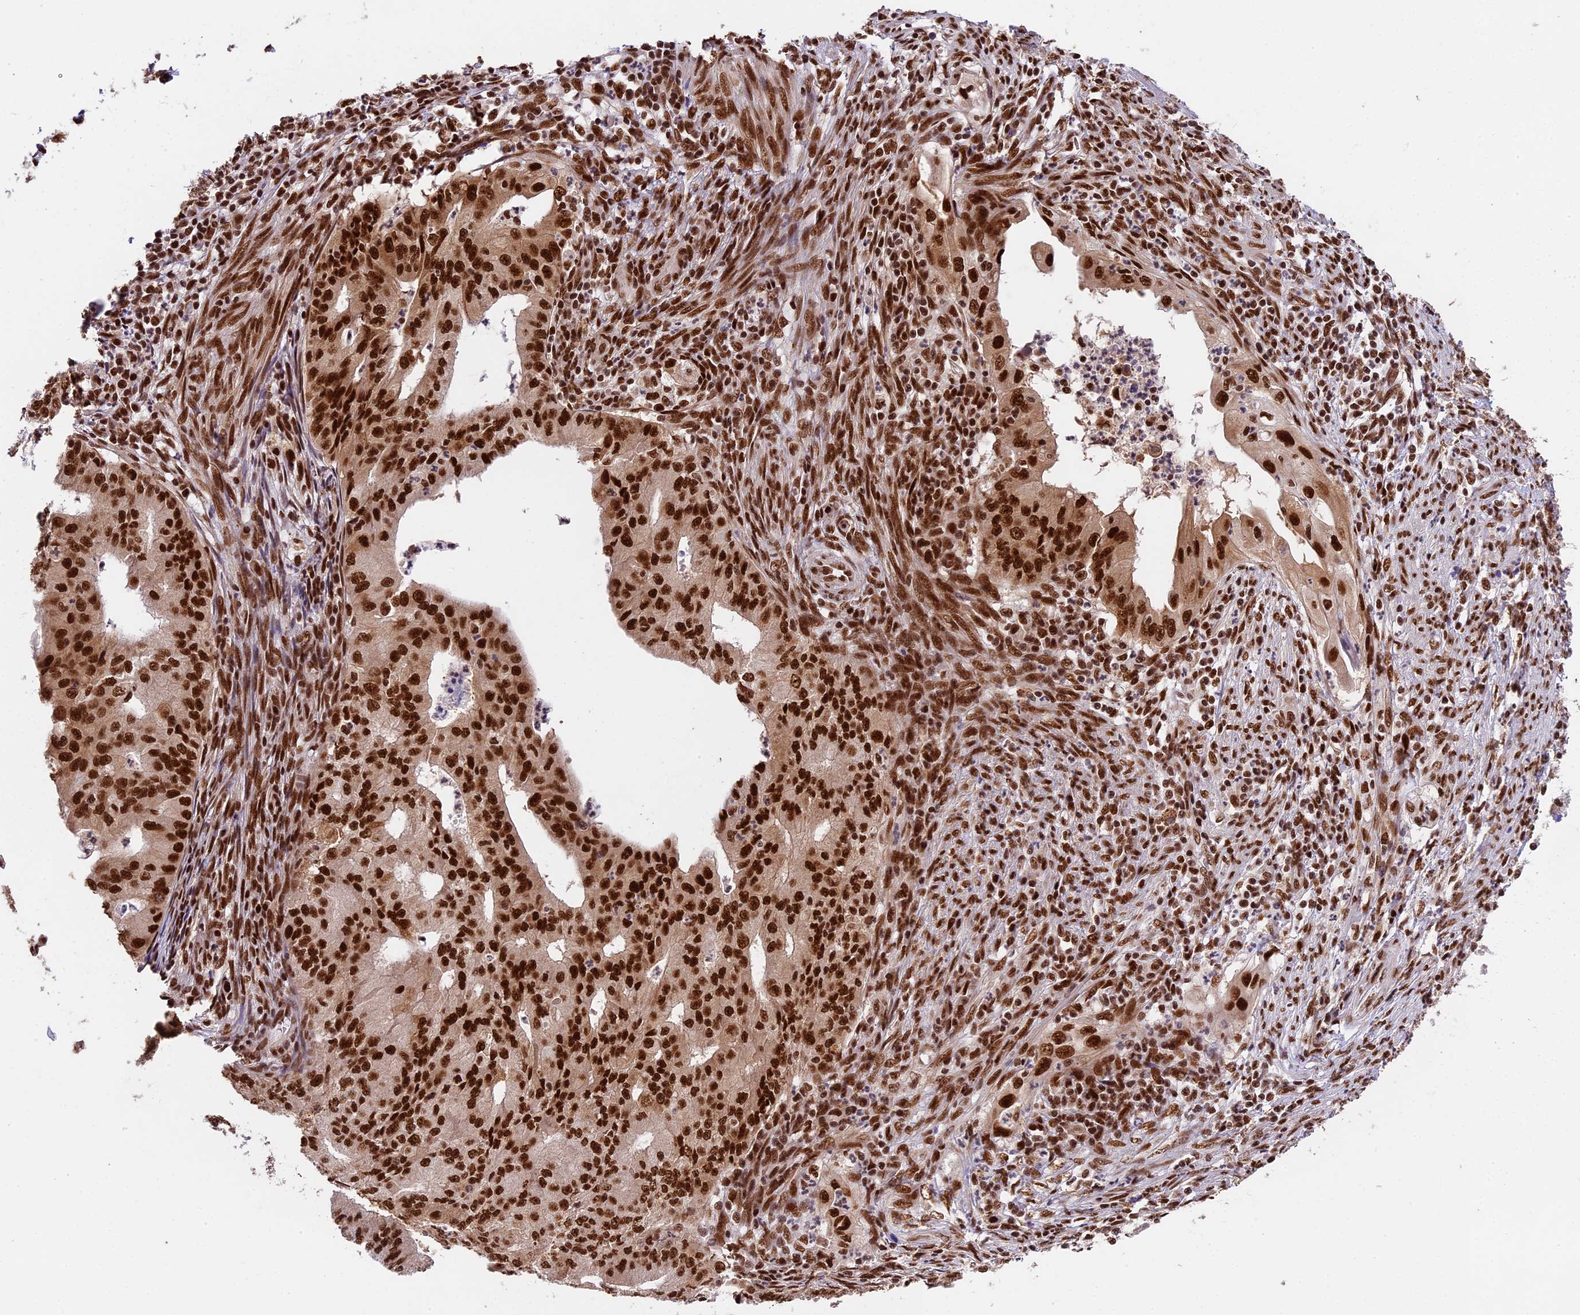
{"staining": {"intensity": "strong", "quantity": ">75%", "location": "nuclear"}, "tissue": "endometrial cancer", "cell_type": "Tumor cells", "image_type": "cancer", "snomed": [{"axis": "morphology", "description": "Adenocarcinoma, NOS"}, {"axis": "topography", "description": "Endometrium"}], "caption": "About >75% of tumor cells in human adenocarcinoma (endometrial) exhibit strong nuclear protein positivity as visualized by brown immunohistochemical staining.", "gene": "RAMAC", "patient": {"sex": "female", "age": 50}}